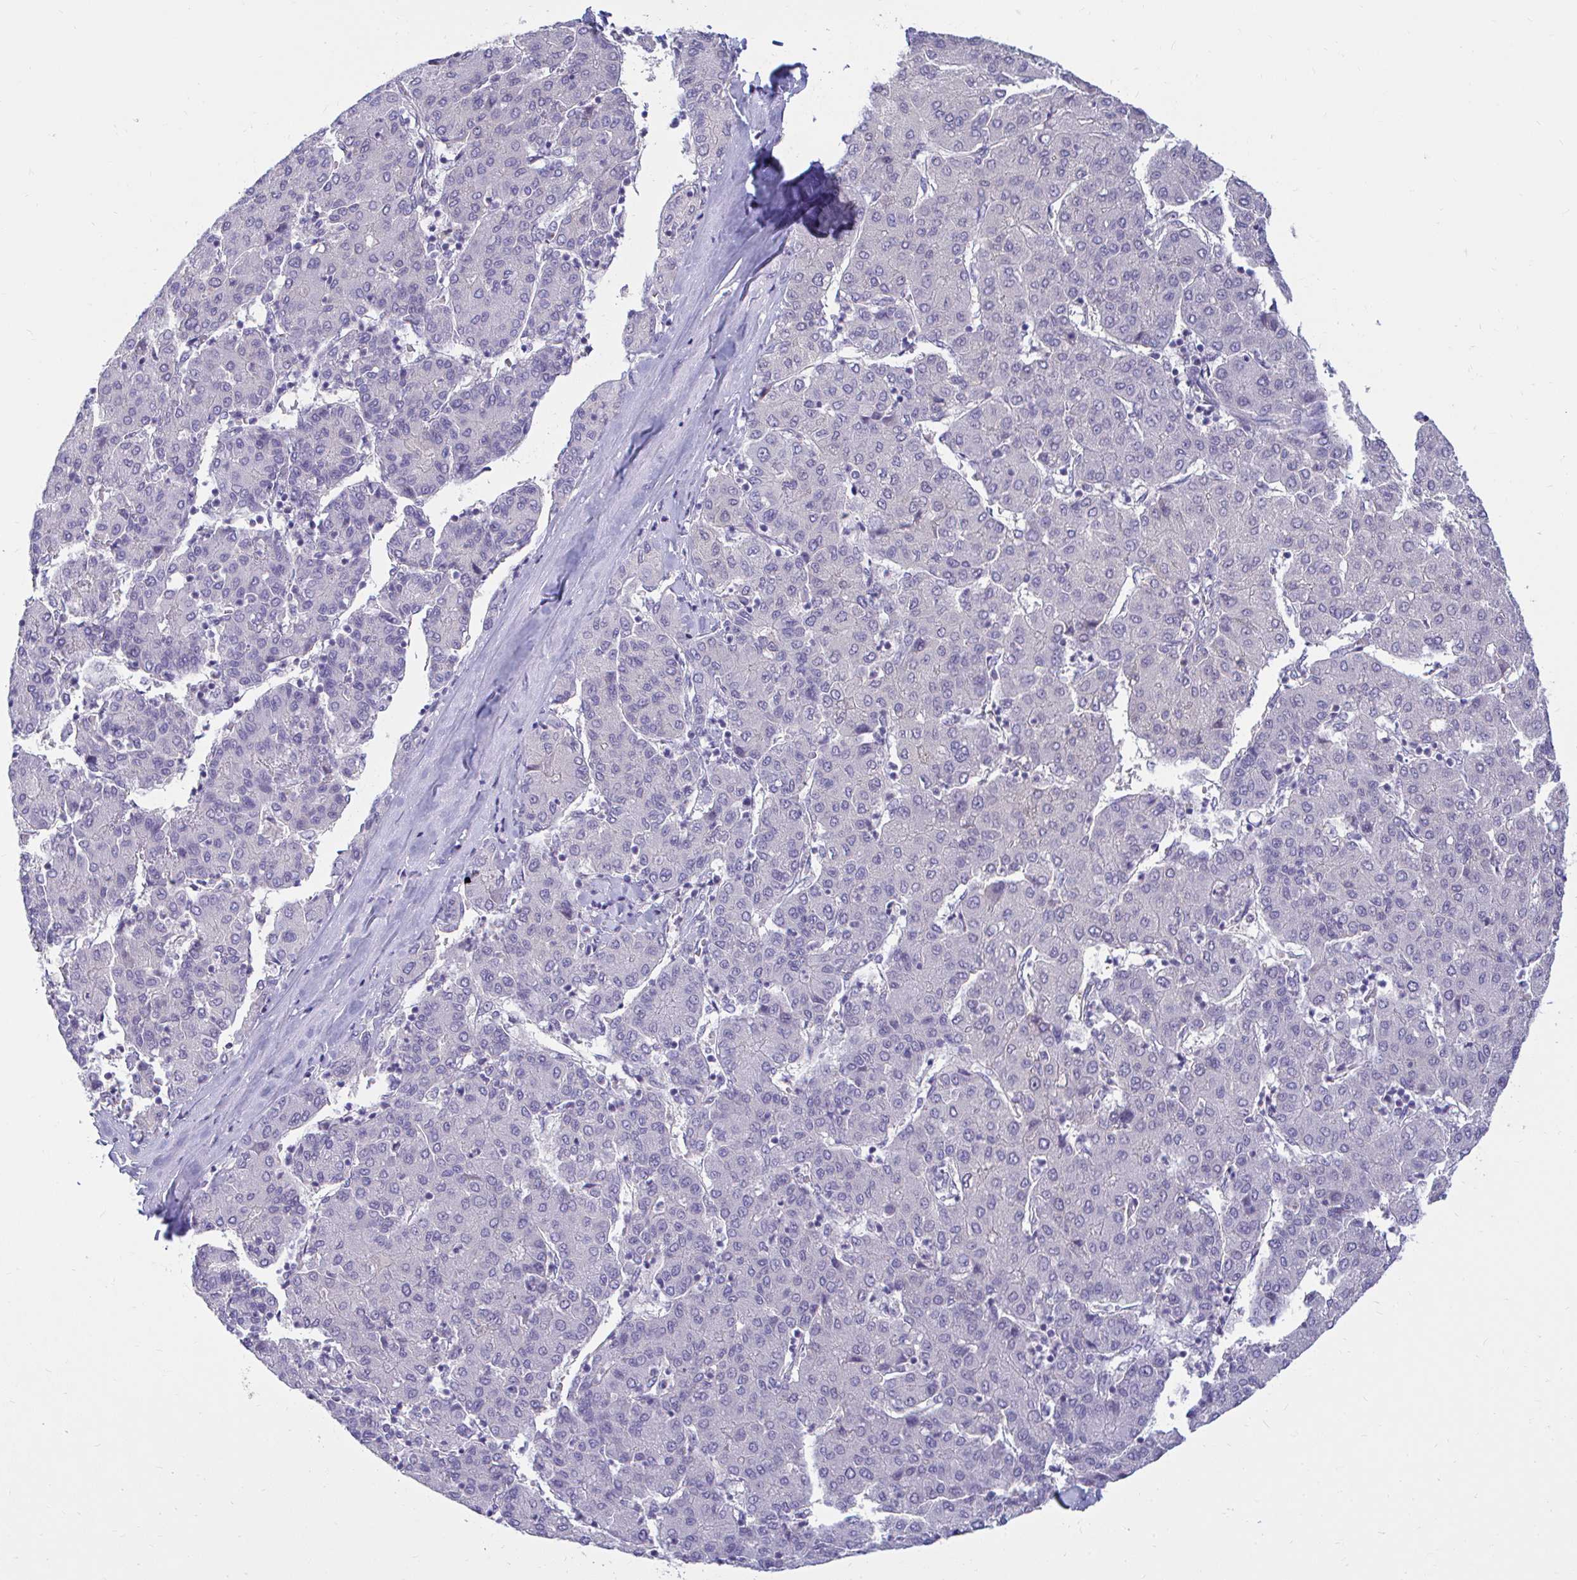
{"staining": {"intensity": "negative", "quantity": "none", "location": "none"}, "tissue": "liver cancer", "cell_type": "Tumor cells", "image_type": "cancer", "snomed": [{"axis": "morphology", "description": "Carcinoma, Hepatocellular, NOS"}, {"axis": "topography", "description": "Liver"}], "caption": "Tumor cells show no significant positivity in liver cancer.", "gene": "CSE1L", "patient": {"sex": "male", "age": 65}}